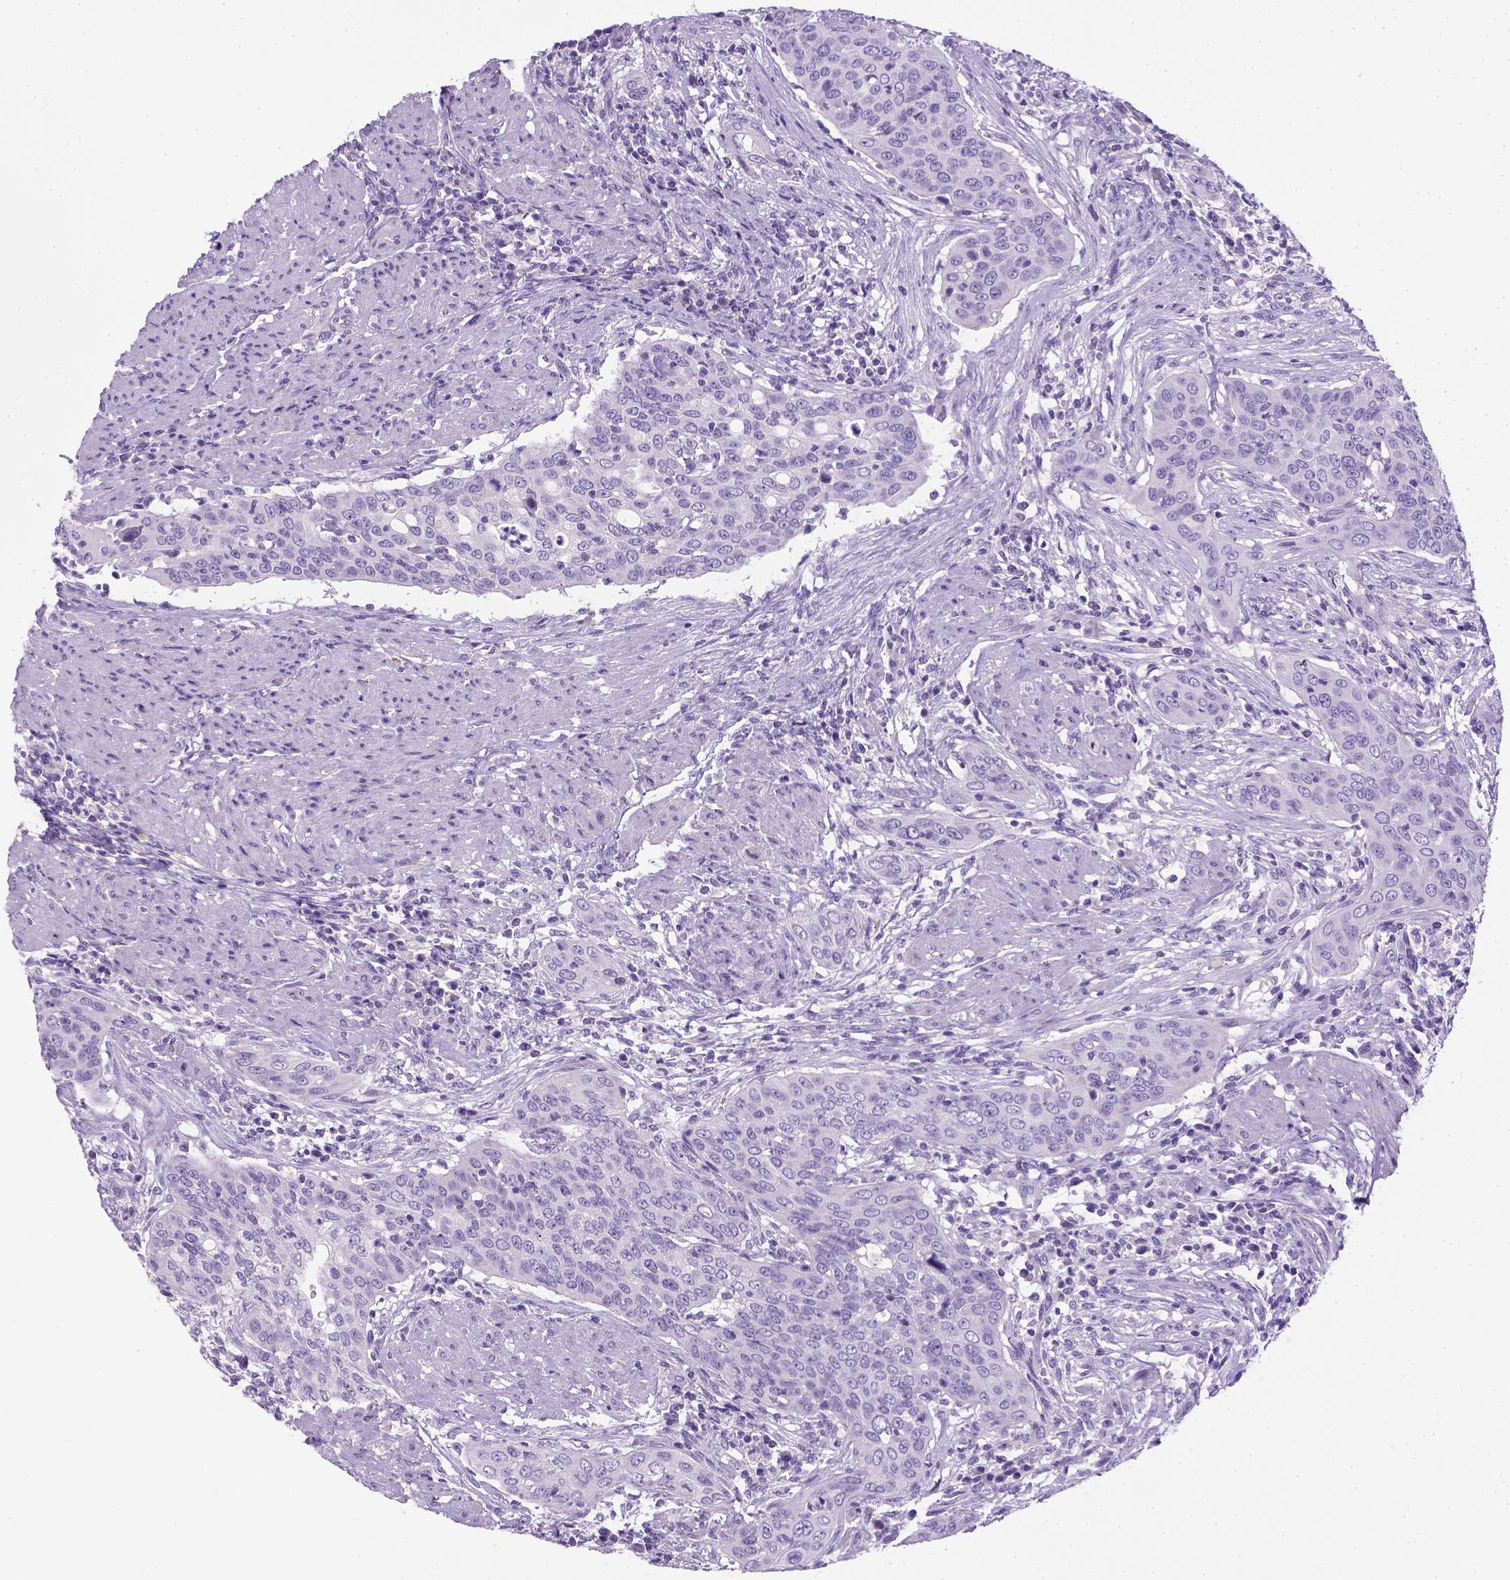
{"staining": {"intensity": "negative", "quantity": "none", "location": "none"}, "tissue": "urothelial cancer", "cell_type": "Tumor cells", "image_type": "cancer", "snomed": [{"axis": "morphology", "description": "Urothelial carcinoma, High grade"}, {"axis": "topography", "description": "Urinary bladder"}], "caption": "Immunohistochemistry of urothelial cancer exhibits no positivity in tumor cells.", "gene": "KRT71", "patient": {"sex": "male", "age": 82}}